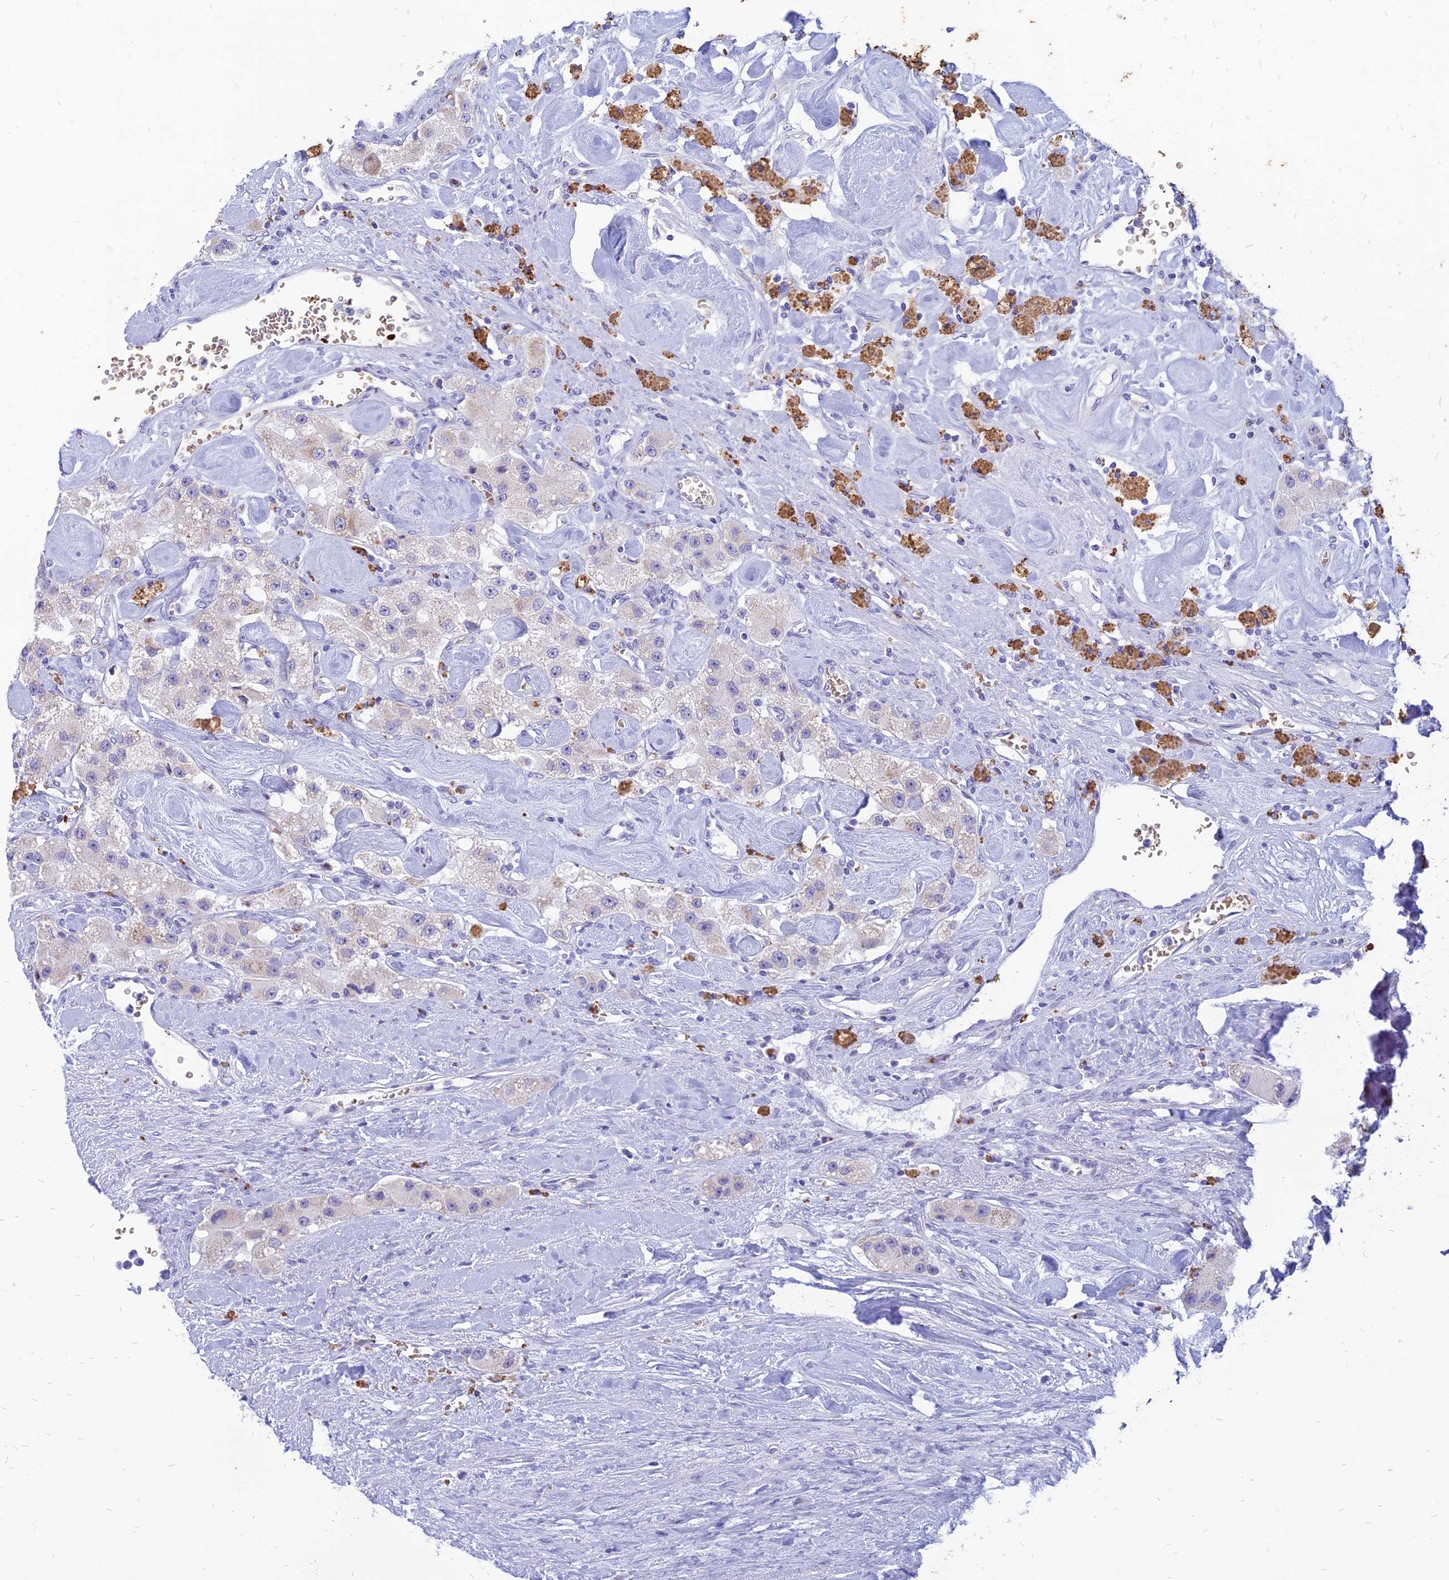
{"staining": {"intensity": "negative", "quantity": "none", "location": "none"}, "tissue": "carcinoid", "cell_type": "Tumor cells", "image_type": "cancer", "snomed": [{"axis": "morphology", "description": "Carcinoid, malignant, NOS"}, {"axis": "topography", "description": "Pancreas"}], "caption": "The micrograph exhibits no significant staining in tumor cells of malignant carcinoid. The staining was performed using DAB to visualize the protein expression in brown, while the nuclei were stained in blue with hematoxylin (Magnification: 20x).", "gene": "HHAT", "patient": {"sex": "male", "age": 41}}